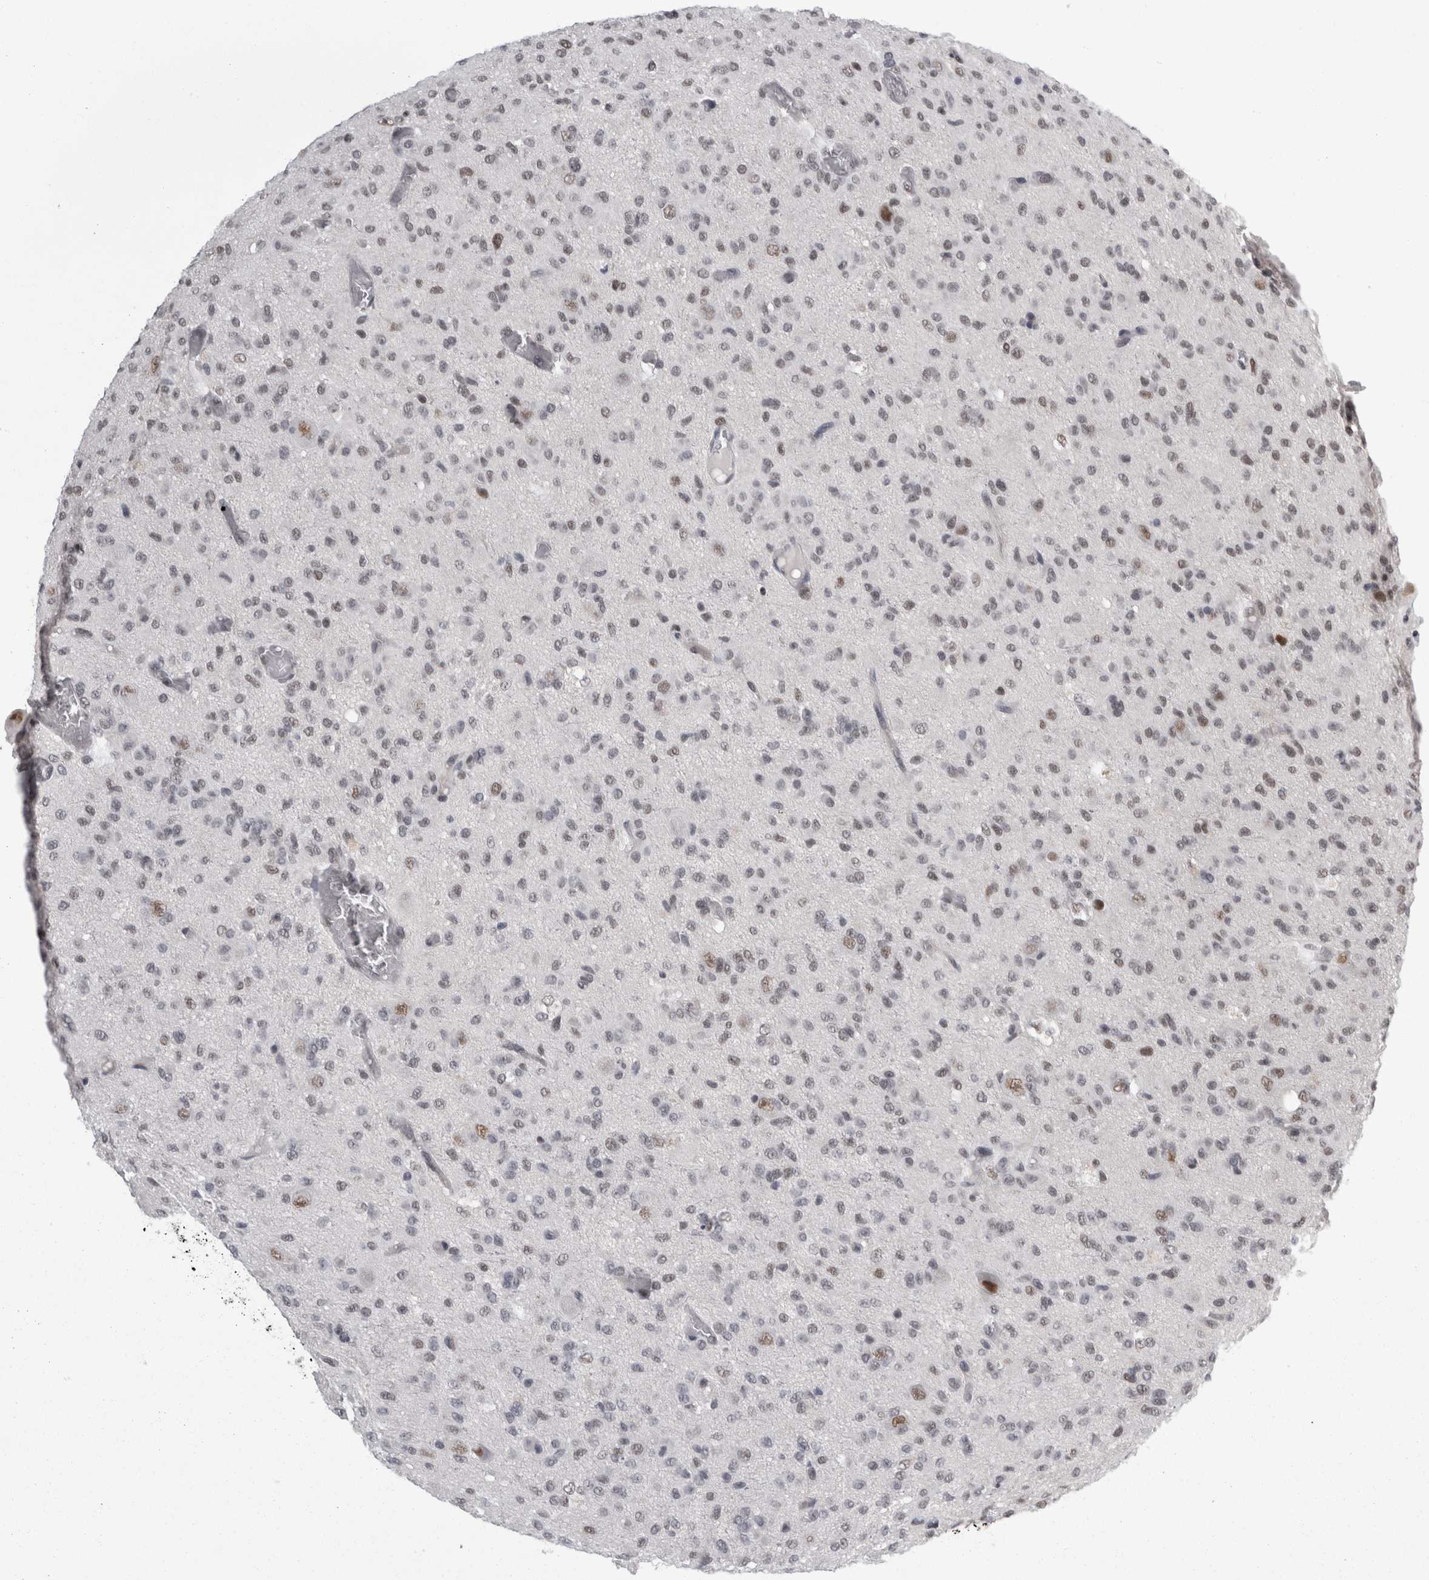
{"staining": {"intensity": "weak", "quantity": "<25%", "location": "nuclear"}, "tissue": "glioma", "cell_type": "Tumor cells", "image_type": "cancer", "snomed": [{"axis": "morphology", "description": "Glioma, malignant, High grade"}, {"axis": "topography", "description": "Brain"}], "caption": "High power microscopy image of an immunohistochemistry (IHC) micrograph of malignant glioma (high-grade), revealing no significant staining in tumor cells.", "gene": "C1orf54", "patient": {"sex": "female", "age": 59}}